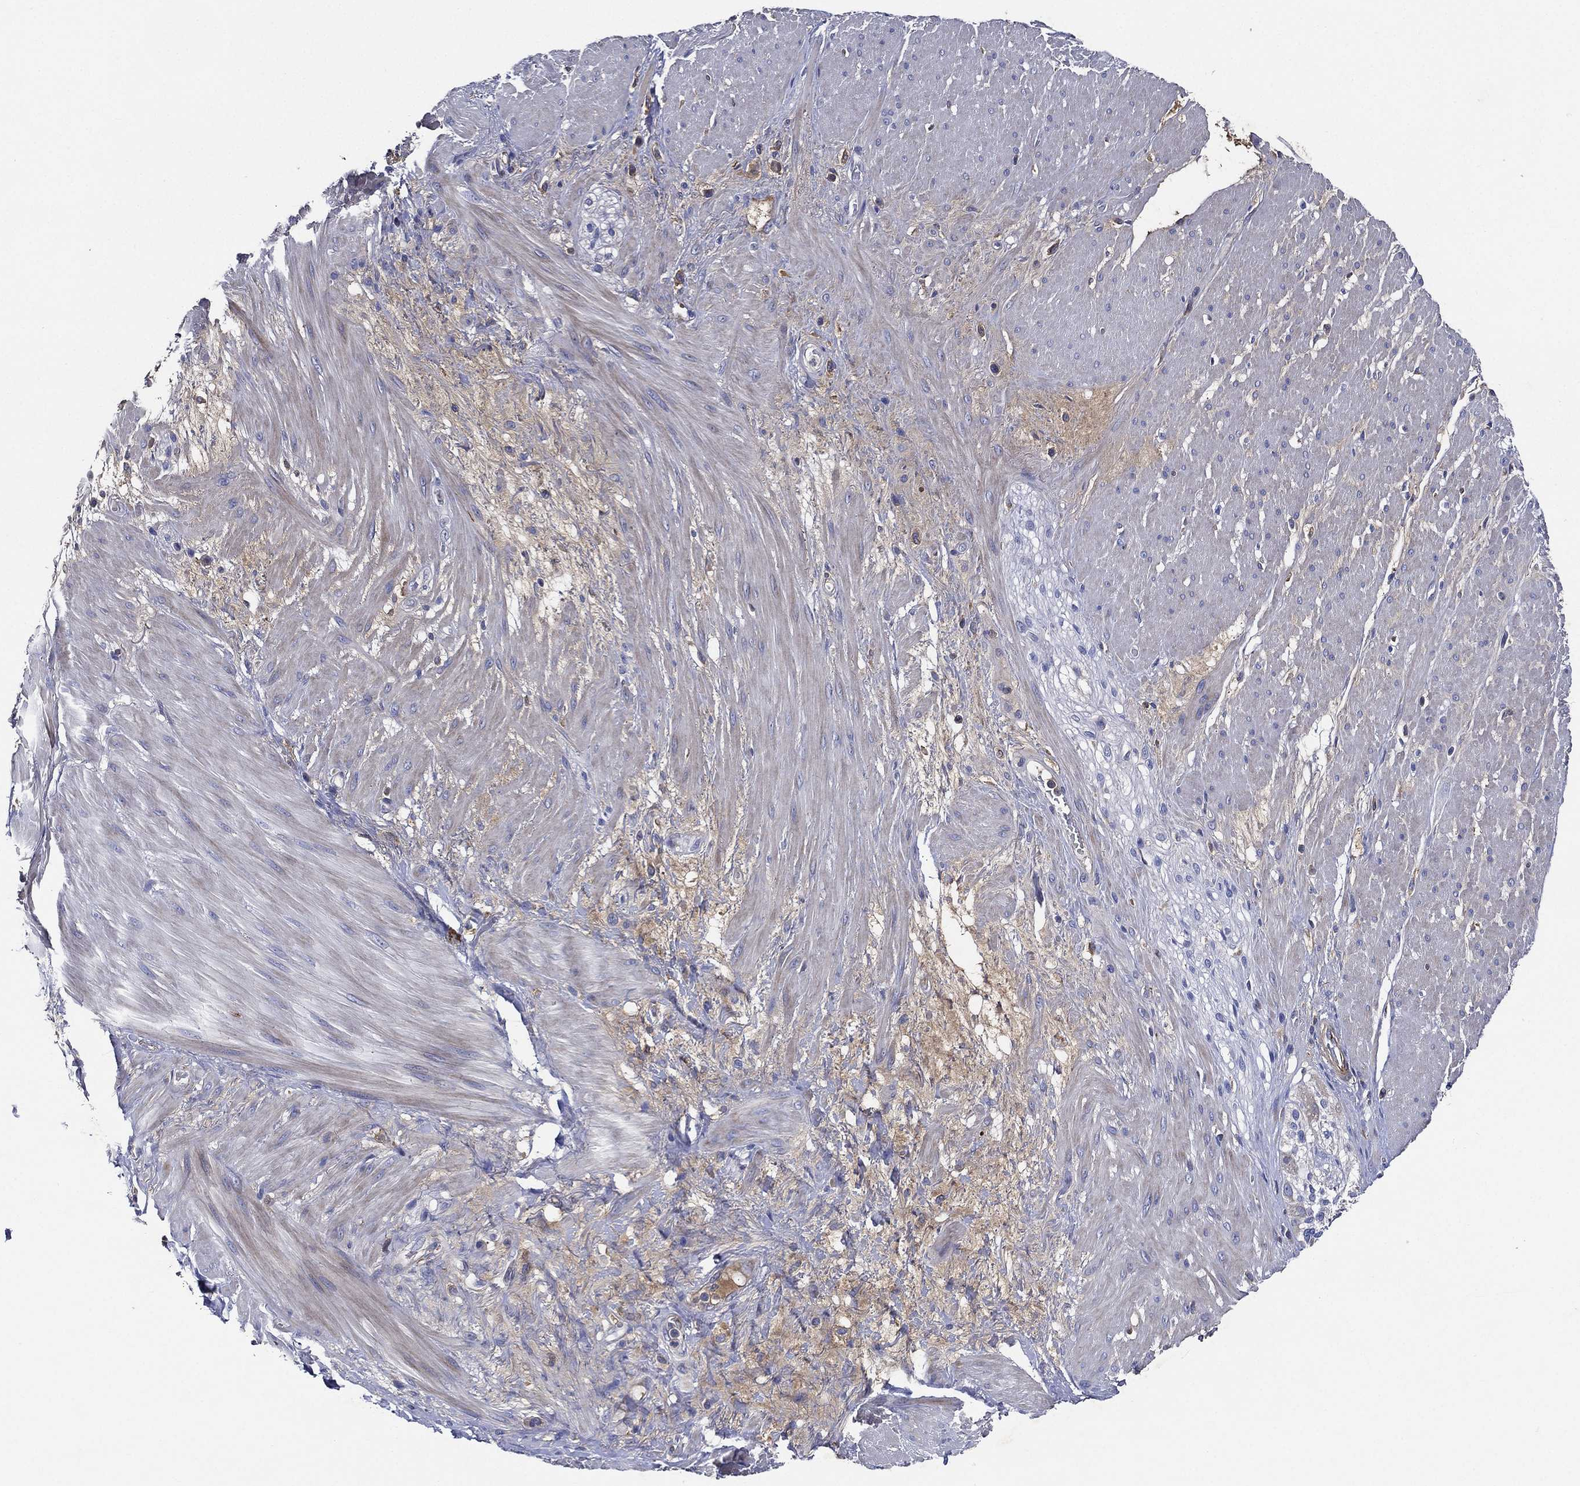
{"staining": {"intensity": "negative", "quantity": "none", "location": "none"}, "tissue": "smooth muscle", "cell_type": "Smooth muscle cells", "image_type": "normal", "snomed": [{"axis": "morphology", "description": "Normal tissue, NOS"}, {"axis": "topography", "description": "Soft tissue"}, {"axis": "topography", "description": "Smooth muscle"}], "caption": "Smooth muscle cells show no significant staining in unremarkable smooth muscle. The staining was performed using DAB to visualize the protein expression in brown, while the nuclei were stained in blue with hematoxylin (Magnification: 20x).", "gene": "TMPRSS11D", "patient": {"sex": "male", "age": 72}}